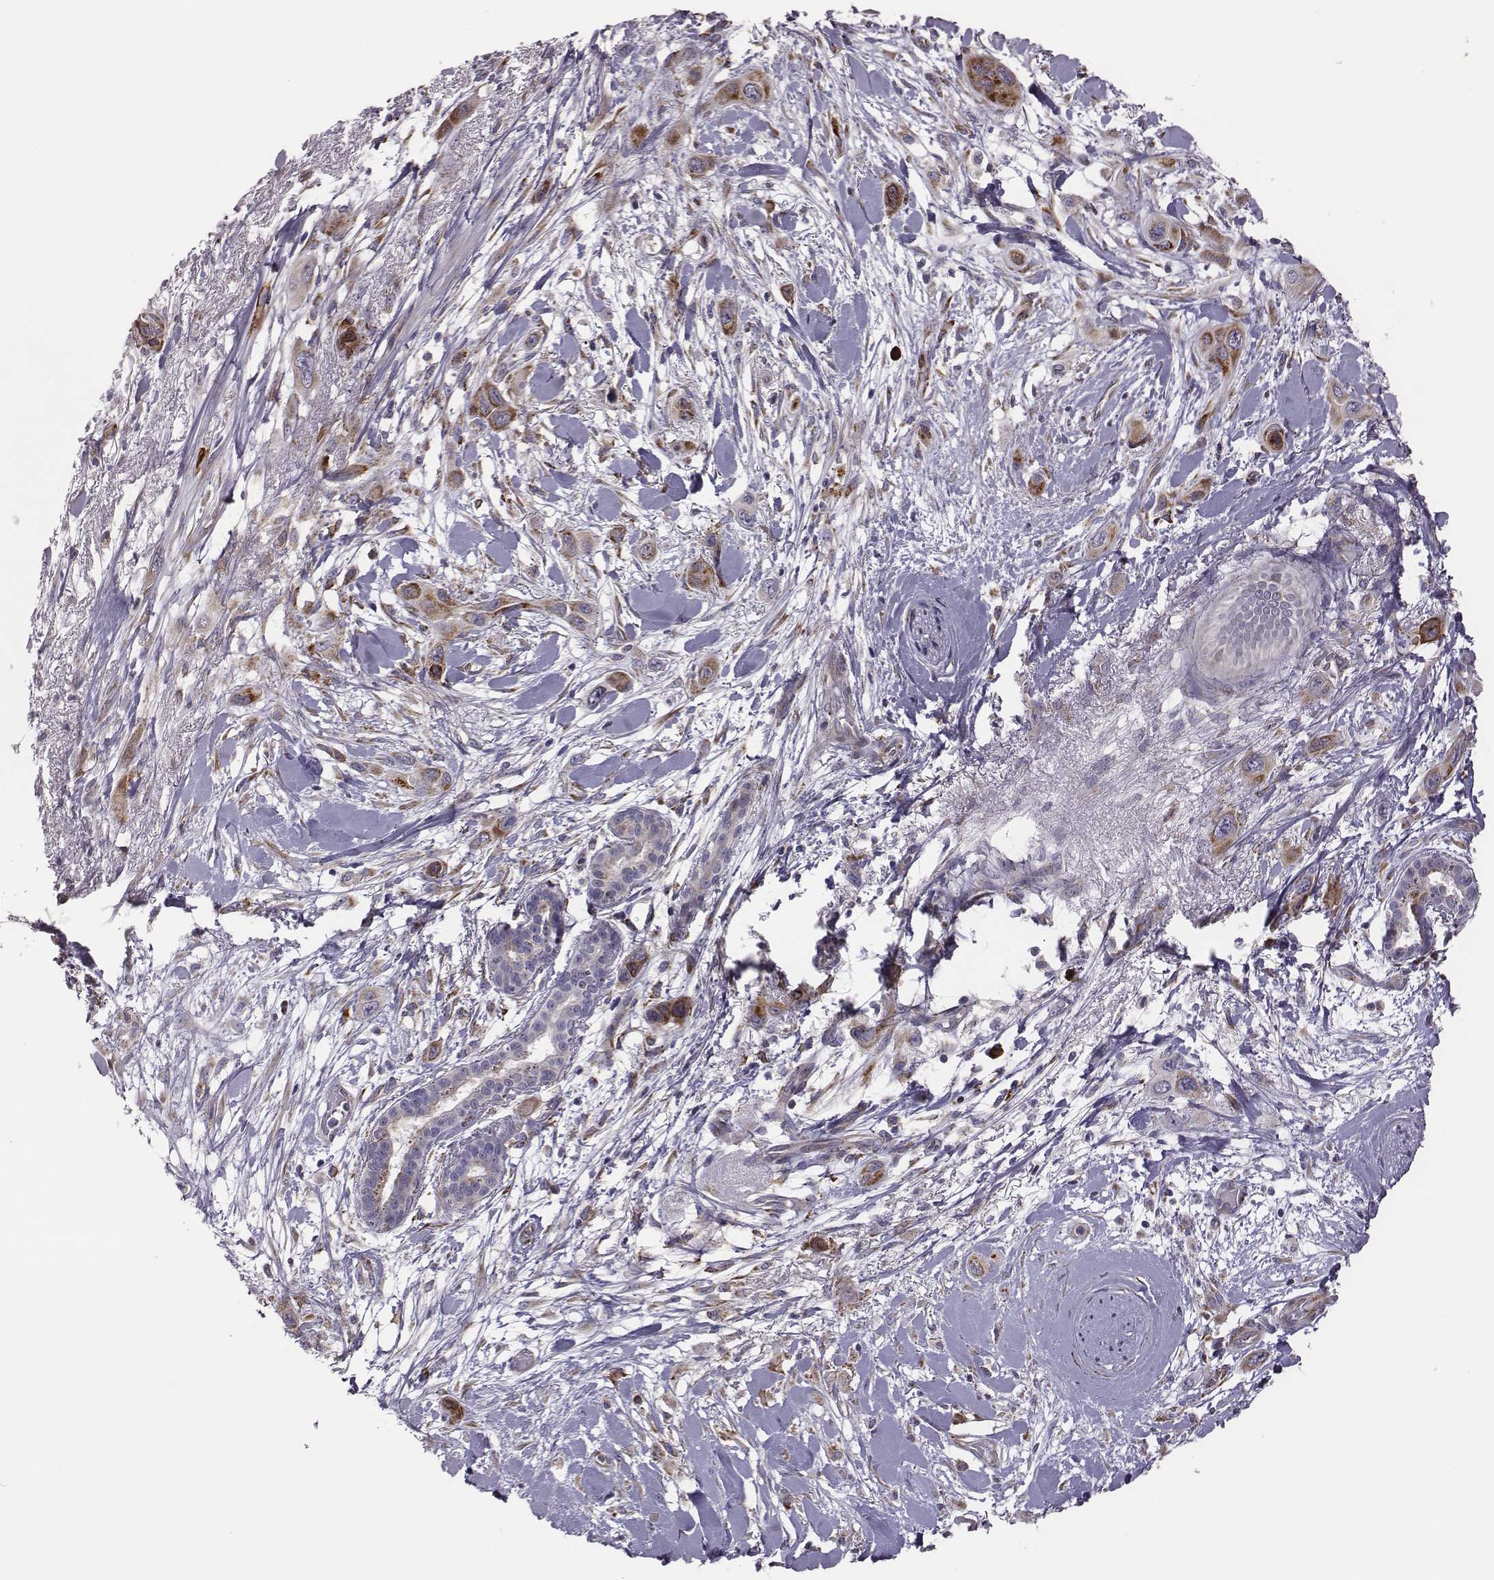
{"staining": {"intensity": "strong", "quantity": ">75%", "location": "cytoplasmic/membranous"}, "tissue": "skin cancer", "cell_type": "Tumor cells", "image_type": "cancer", "snomed": [{"axis": "morphology", "description": "Squamous cell carcinoma, NOS"}, {"axis": "topography", "description": "Skin"}], "caption": "IHC micrograph of skin cancer stained for a protein (brown), which exhibits high levels of strong cytoplasmic/membranous positivity in about >75% of tumor cells.", "gene": "SELENOI", "patient": {"sex": "male", "age": 79}}